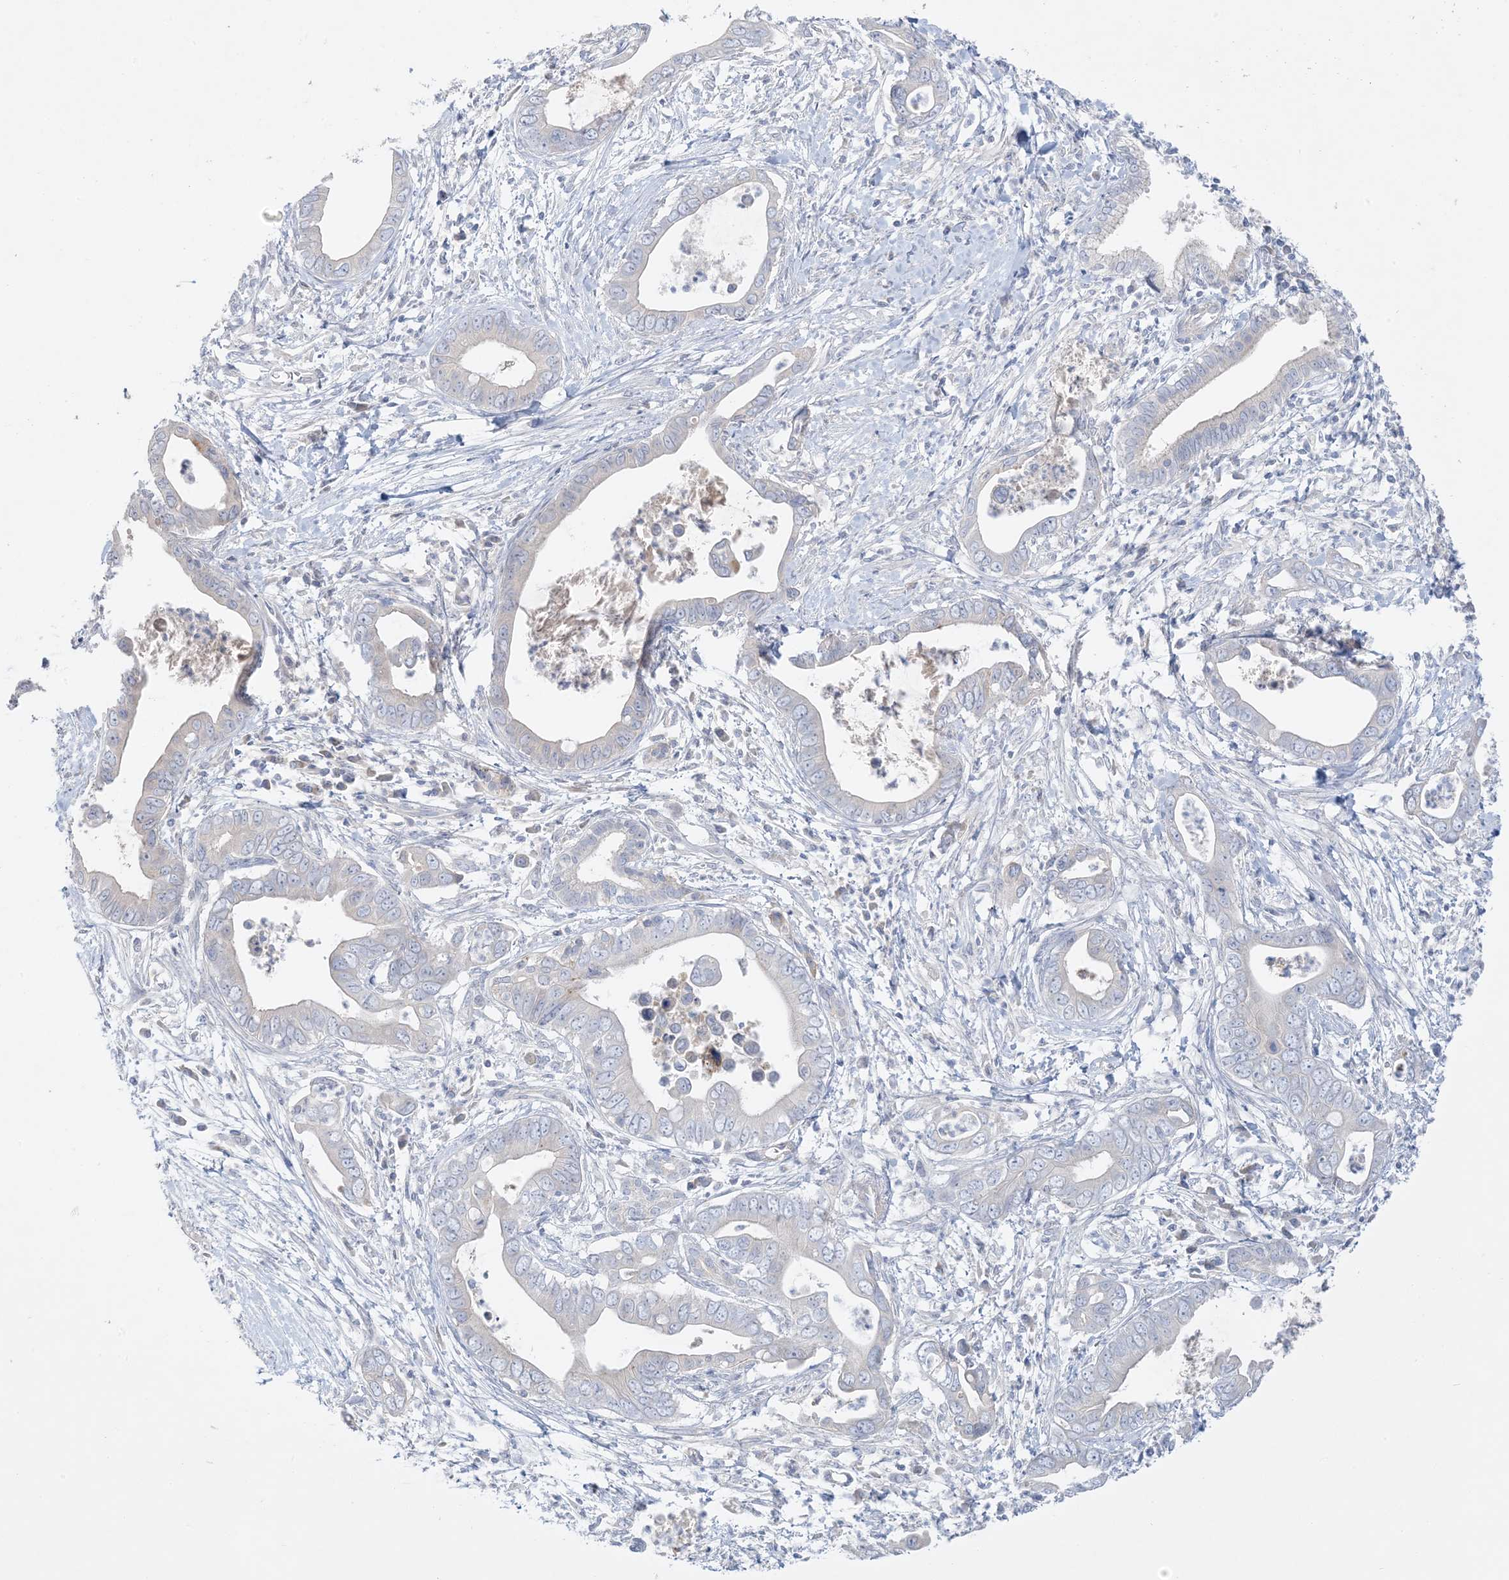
{"staining": {"intensity": "negative", "quantity": "none", "location": "none"}, "tissue": "pancreatic cancer", "cell_type": "Tumor cells", "image_type": "cancer", "snomed": [{"axis": "morphology", "description": "Adenocarcinoma, NOS"}, {"axis": "topography", "description": "Pancreas"}], "caption": "DAB immunohistochemical staining of human pancreatic cancer (adenocarcinoma) exhibits no significant expression in tumor cells.", "gene": "FAM184A", "patient": {"sex": "male", "age": 75}}